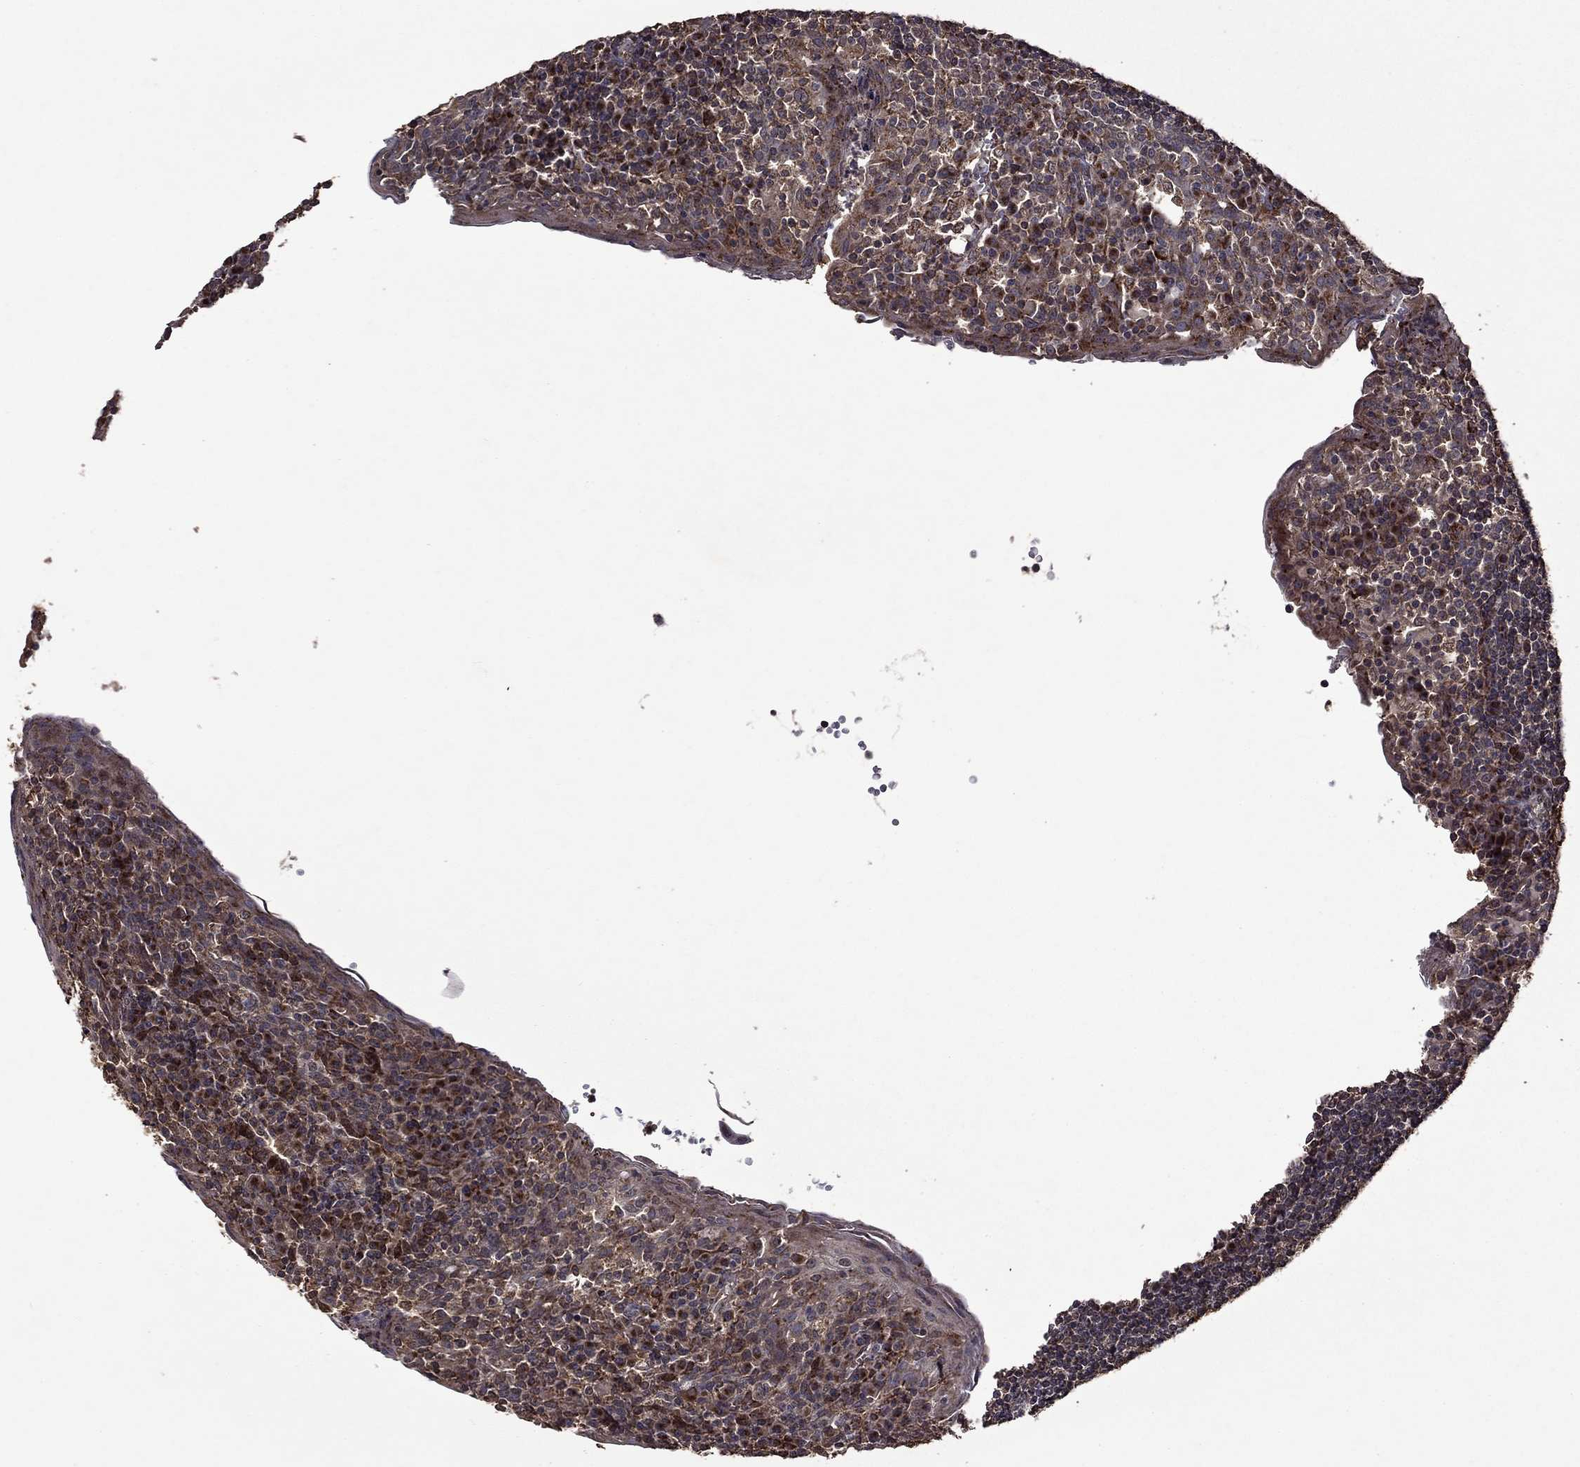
{"staining": {"intensity": "moderate", "quantity": "25%-75%", "location": "cytoplasmic/membranous"}, "tissue": "tonsil", "cell_type": "Germinal center cells", "image_type": "normal", "snomed": [{"axis": "morphology", "description": "Normal tissue, NOS"}, {"axis": "topography", "description": "Tonsil"}], "caption": "Protein staining reveals moderate cytoplasmic/membranous expression in about 25%-75% of germinal center cells in normal tonsil. (IHC, brightfield microscopy, high magnification).", "gene": "ITM2B", "patient": {"sex": "female", "age": 13}}